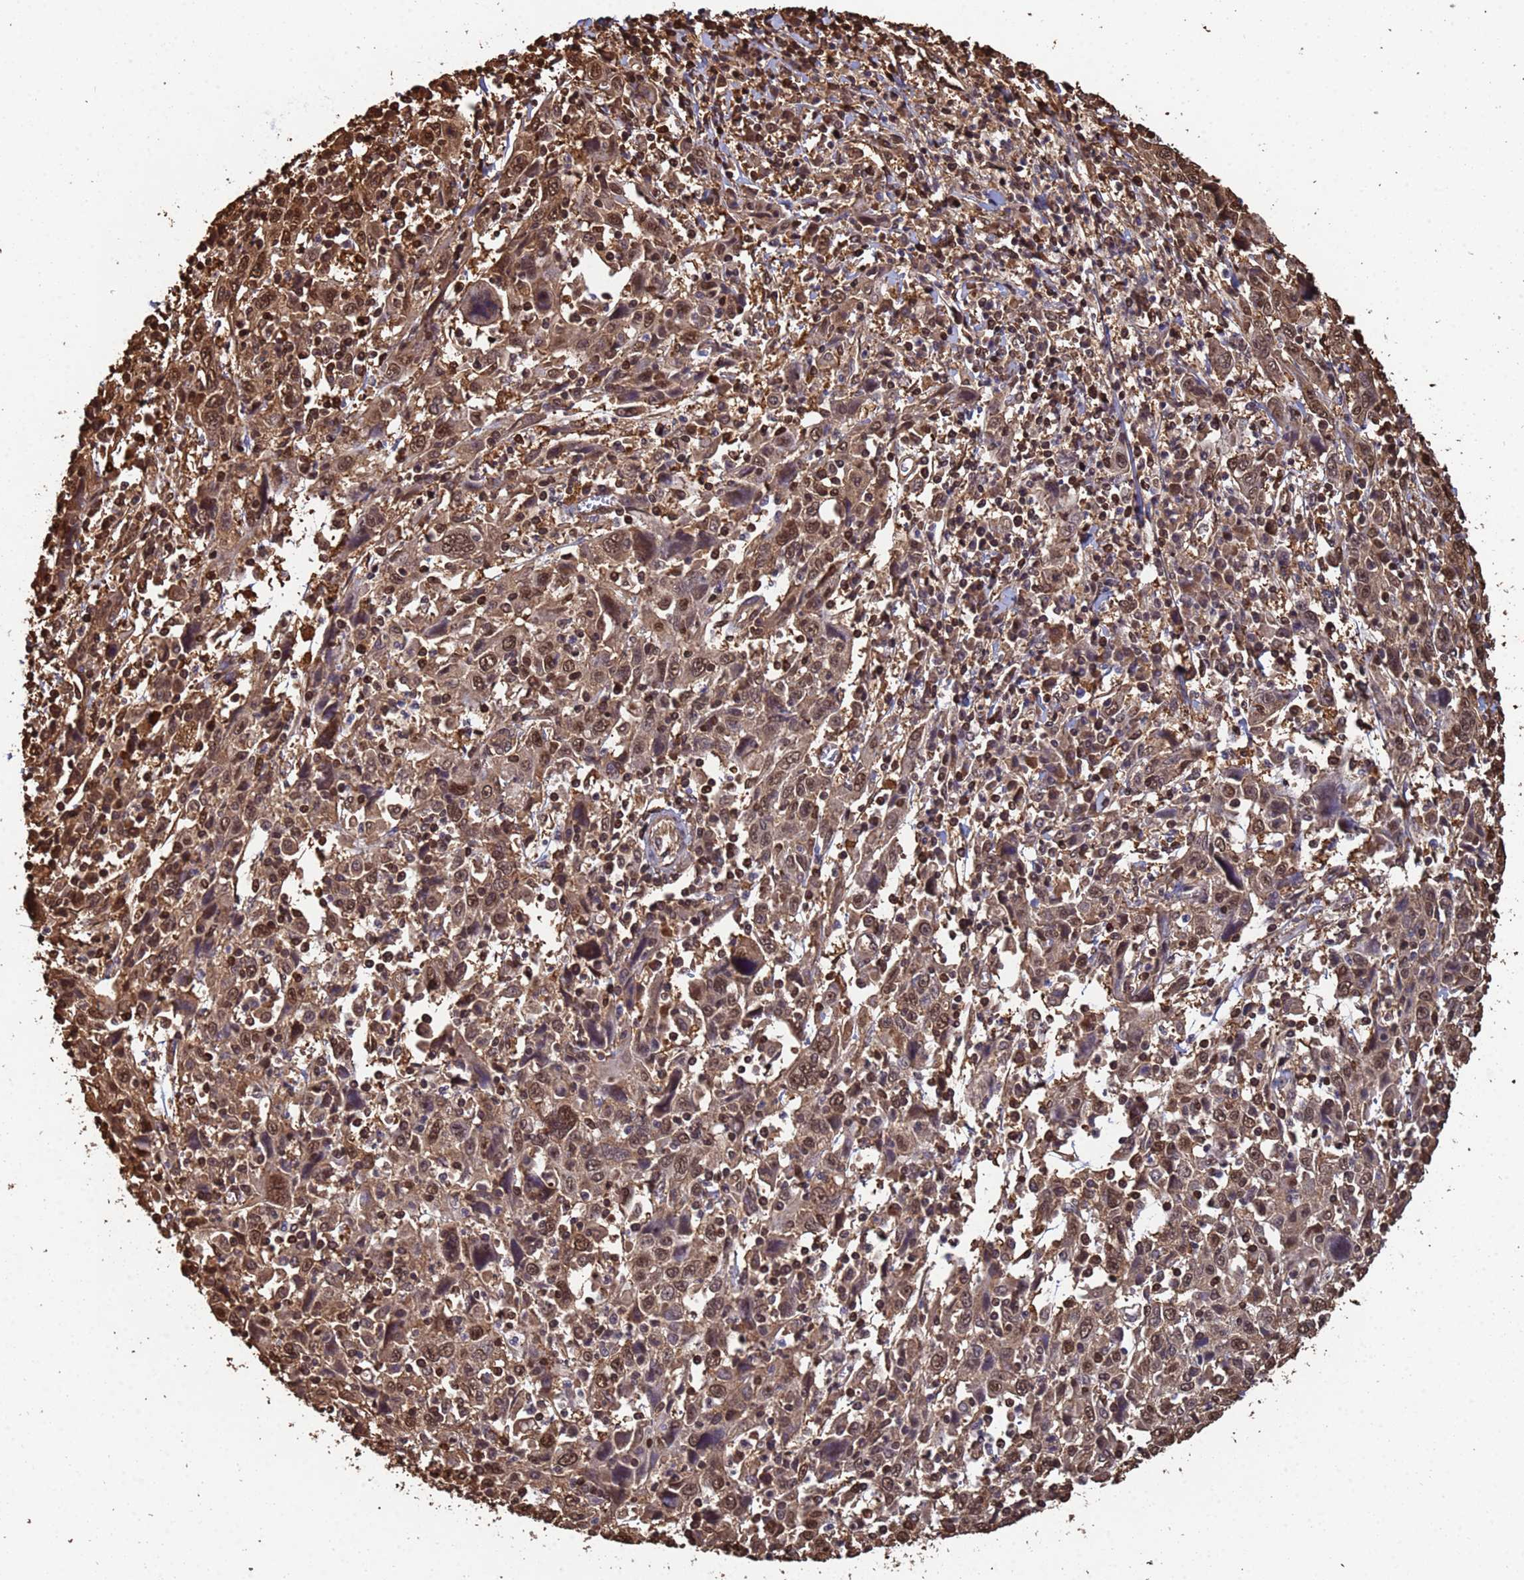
{"staining": {"intensity": "moderate", "quantity": ">75%", "location": "nuclear"}, "tissue": "cervical cancer", "cell_type": "Tumor cells", "image_type": "cancer", "snomed": [{"axis": "morphology", "description": "Squamous cell carcinoma, NOS"}, {"axis": "topography", "description": "Cervix"}], "caption": "This is an image of IHC staining of cervical squamous cell carcinoma, which shows moderate positivity in the nuclear of tumor cells.", "gene": "SUMO4", "patient": {"sex": "female", "age": 46}}